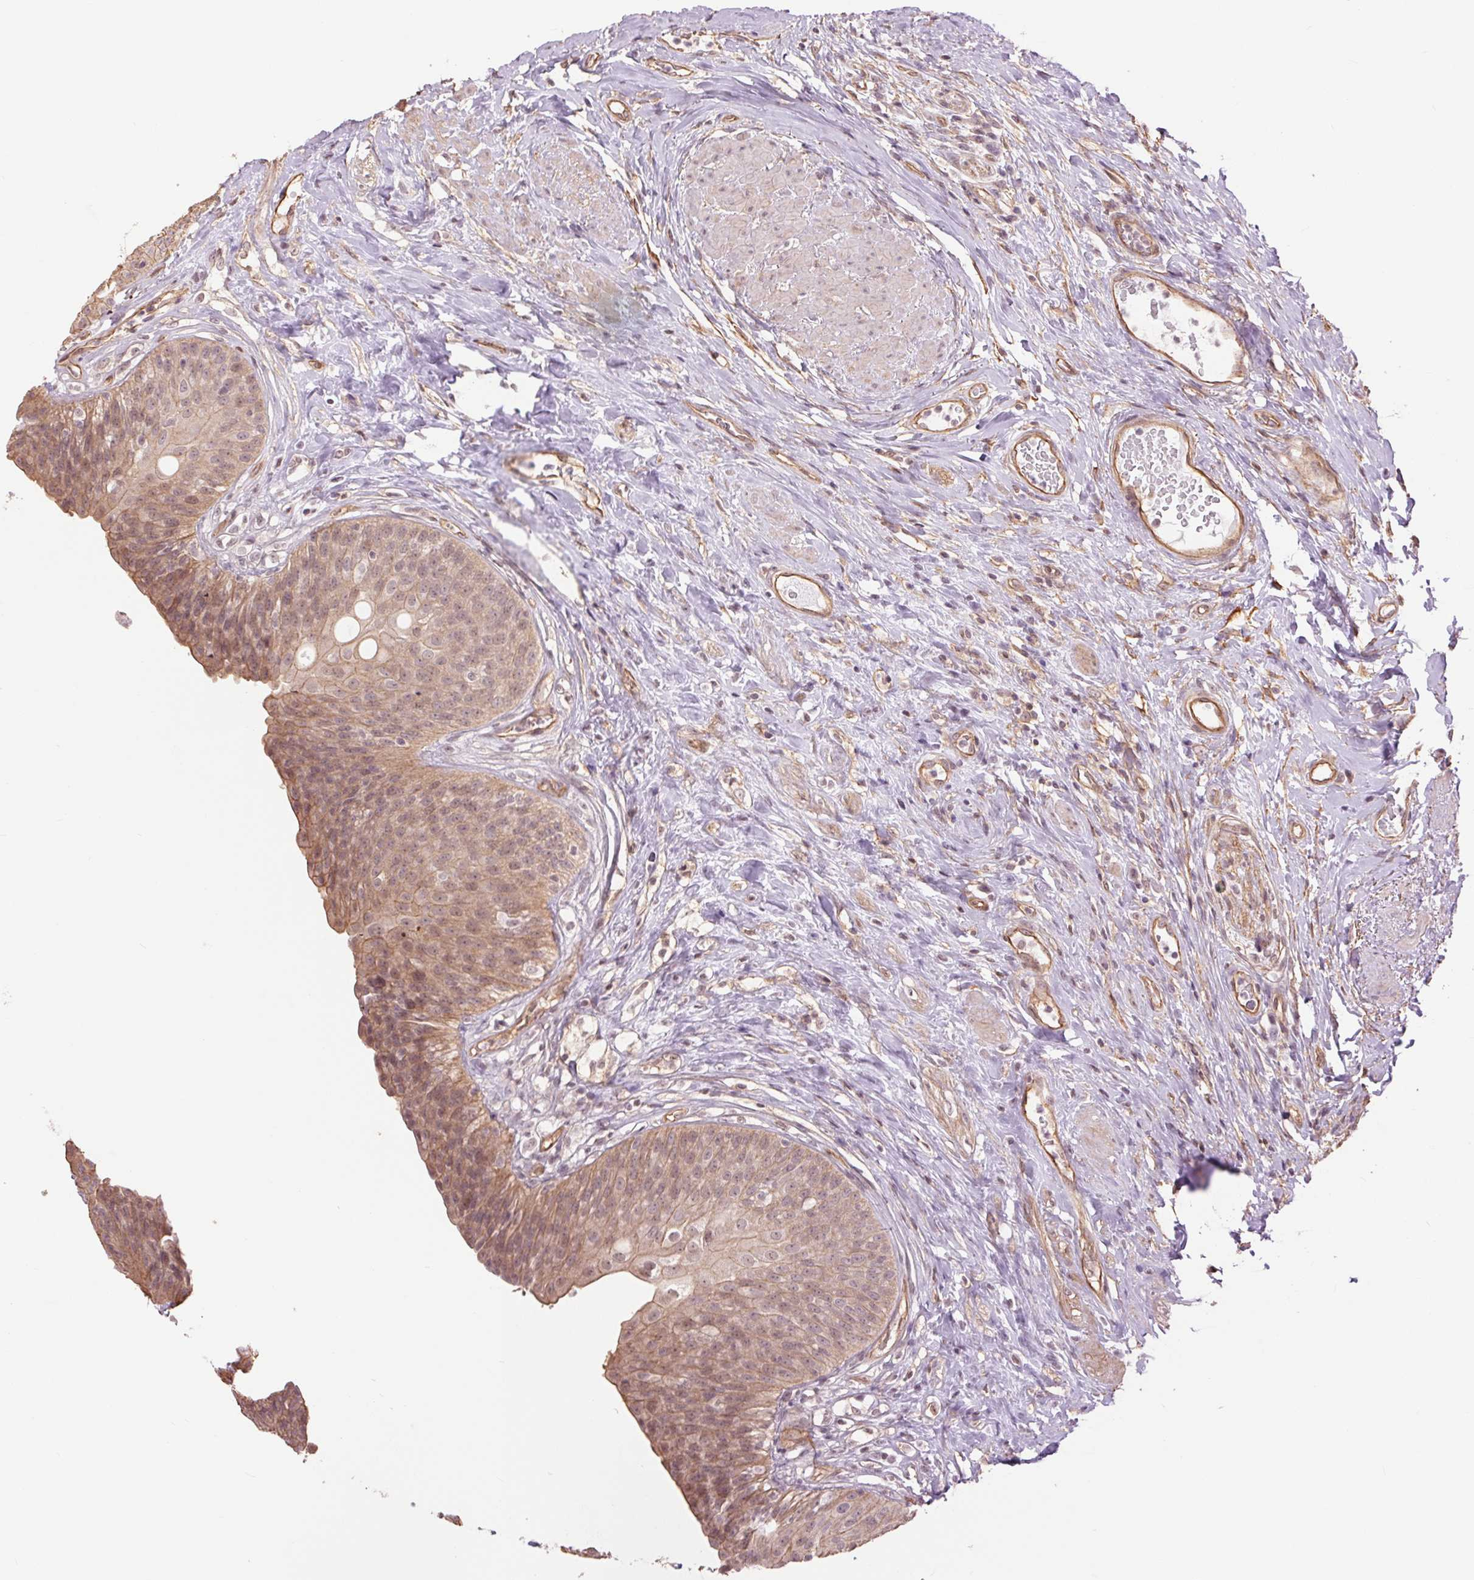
{"staining": {"intensity": "weak", "quantity": "25%-75%", "location": "cytoplasmic/membranous,nuclear"}, "tissue": "urinary bladder", "cell_type": "Urothelial cells", "image_type": "normal", "snomed": [{"axis": "morphology", "description": "Normal tissue, NOS"}, {"axis": "topography", "description": "Urinary bladder"}], "caption": "Protein expression by IHC demonstrates weak cytoplasmic/membranous,nuclear positivity in approximately 25%-75% of urothelial cells in benign urinary bladder. The staining was performed using DAB (3,3'-diaminobenzidine) to visualize the protein expression in brown, while the nuclei were stained in blue with hematoxylin (Magnification: 20x).", "gene": "PALM", "patient": {"sex": "female", "age": 56}}